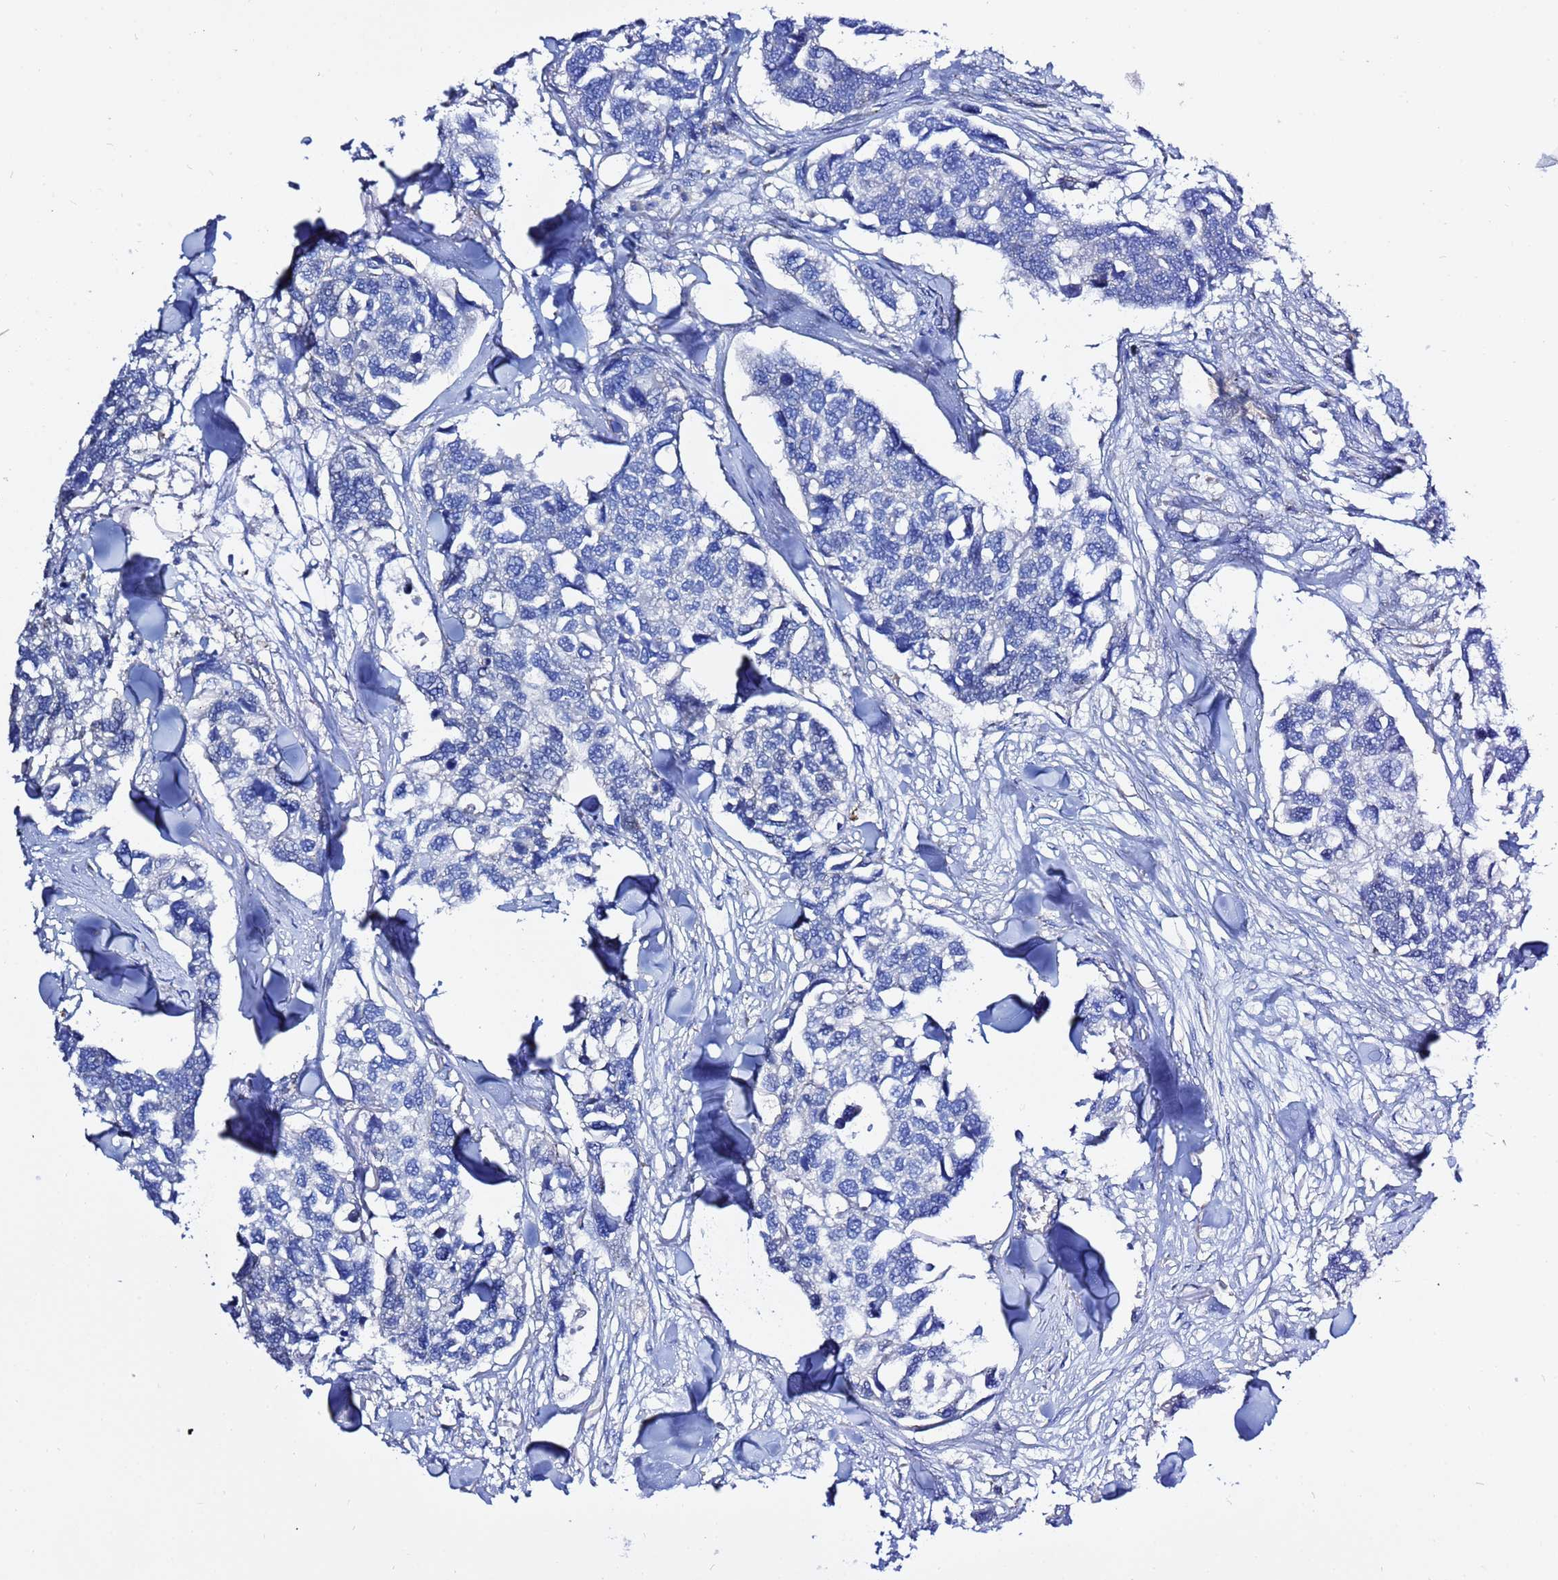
{"staining": {"intensity": "negative", "quantity": "none", "location": "none"}, "tissue": "breast cancer", "cell_type": "Tumor cells", "image_type": "cancer", "snomed": [{"axis": "morphology", "description": "Duct carcinoma"}, {"axis": "topography", "description": "Breast"}], "caption": "DAB (3,3'-diaminobenzidine) immunohistochemical staining of breast invasive ductal carcinoma displays no significant positivity in tumor cells. (Brightfield microscopy of DAB immunohistochemistry at high magnification).", "gene": "USP18", "patient": {"sex": "female", "age": 83}}